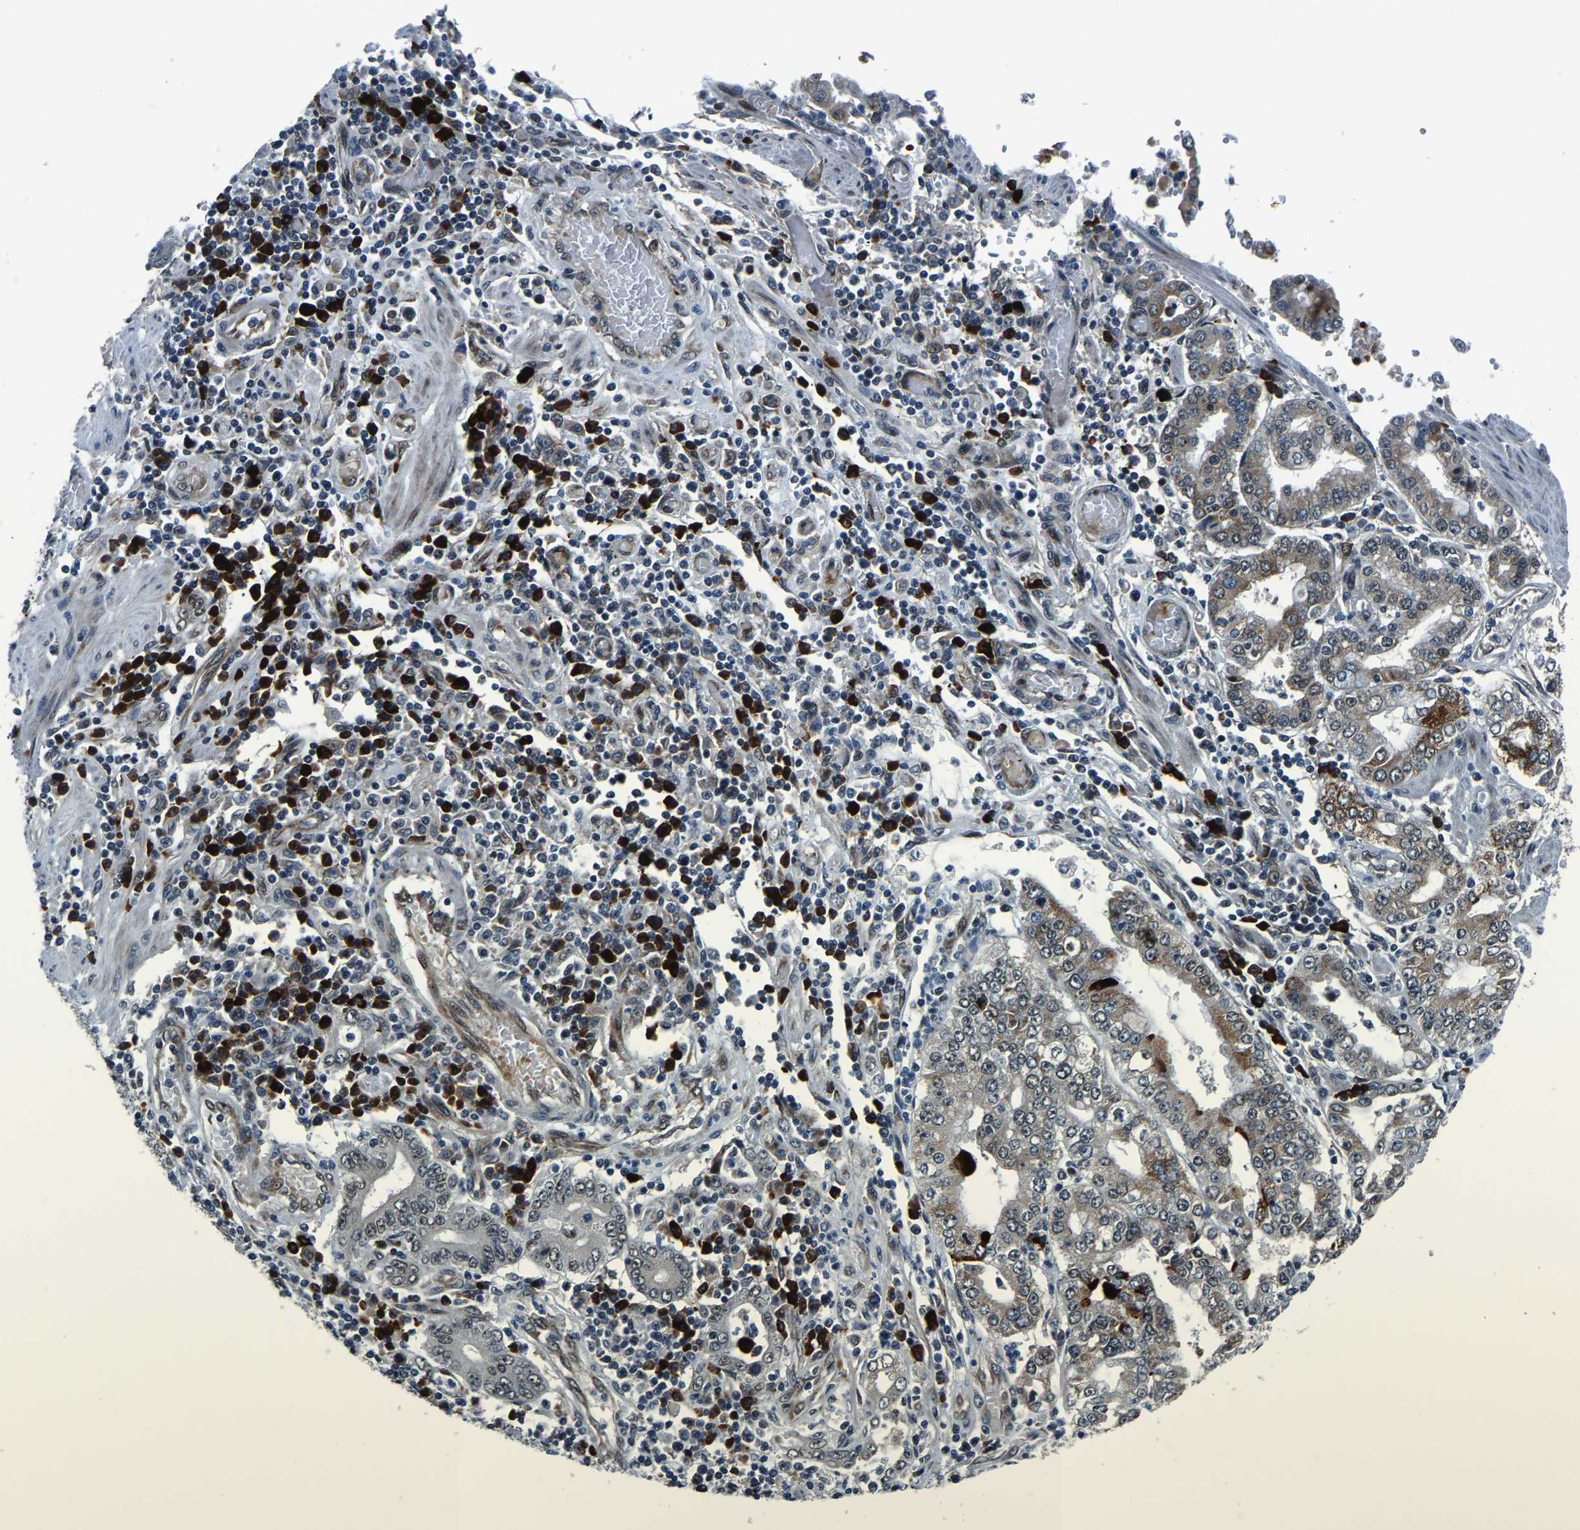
{"staining": {"intensity": "moderate", "quantity": "25%-75%", "location": "cytoplasmic/membranous"}, "tissue": "stomach cancer", "cell_type": "Tumor cells", "image_type": "cancer", "snomed": [{"axis": "morphology", "description": "Adenocarcinoma, NOS"}, {"axis": "topography", "description": "Stomach"}], "caption": "An immunohistochemistry (IHC) histopathology image of tumor tissue is shown. Protein staining in brown highlights moderate cytoplasmic/membranous positivity in stomach adenocarcinoma within tumor cells. (IHC, brightfield microscopy, high magnification).", "gene": "ING2", "patient": {"sex": "male", "age": 76}}